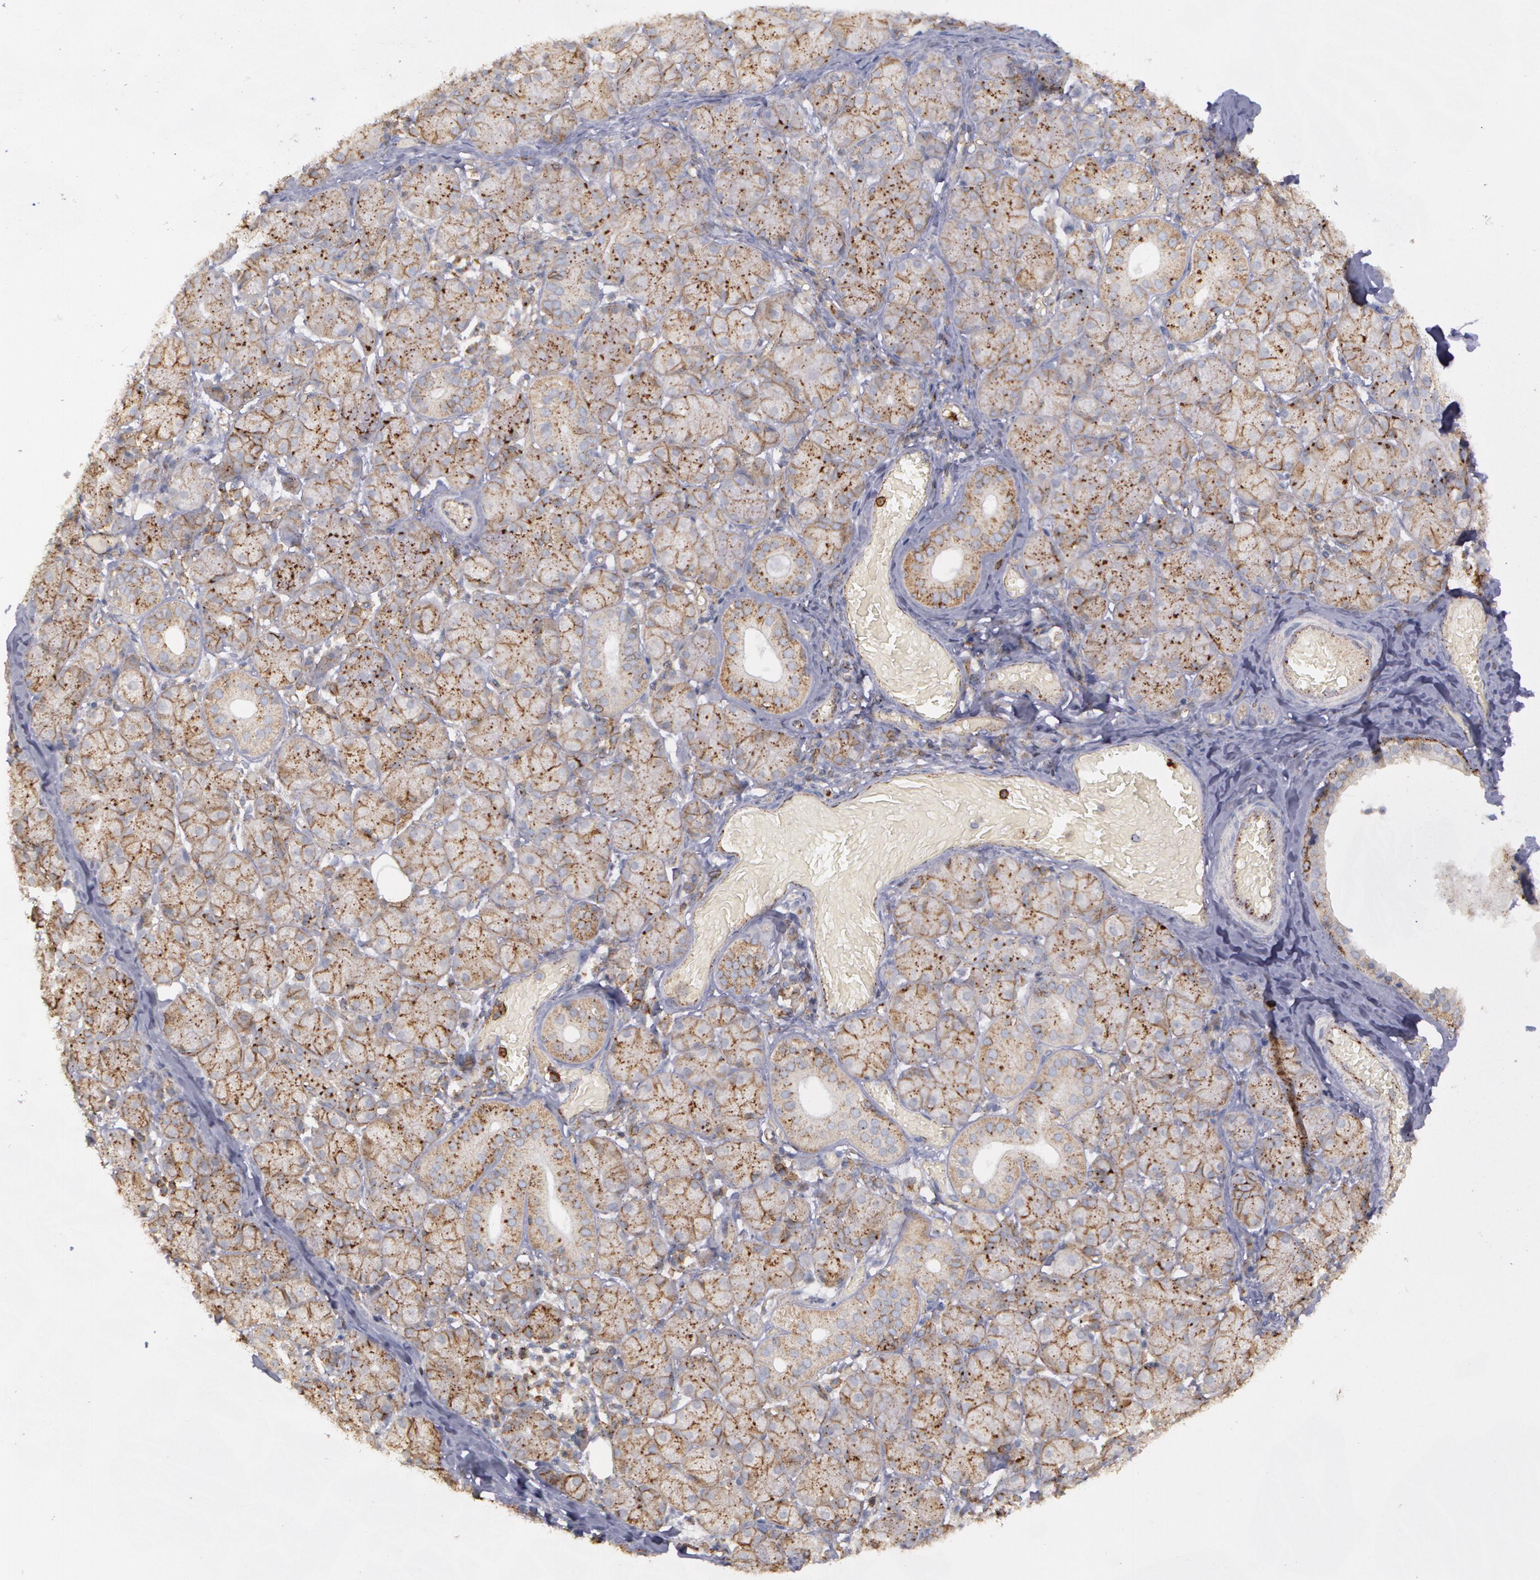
{"staining": {"intensity": "moderate", "quantity": ">75%", "location": "cytoplasmic/membranous"}, "tissue": "salivary gland", "cell_type": "Glandular cells", "image_type": "normal", "snomed": [{"axis": "morphology", "description": "Normal tissue, NOS"}, {"axis": "topography", "description": "Salivary gland"}], "caption": "Immunohistochemistry image of unremarkable human salivary gland stained for a protein (brown), which demonstrates medium levels of moderate cytoplasmic/membranous staining in about >75% of glandular cells.", "gene": "FLOT2", "patient": {"sex": "female", "age": 24}}